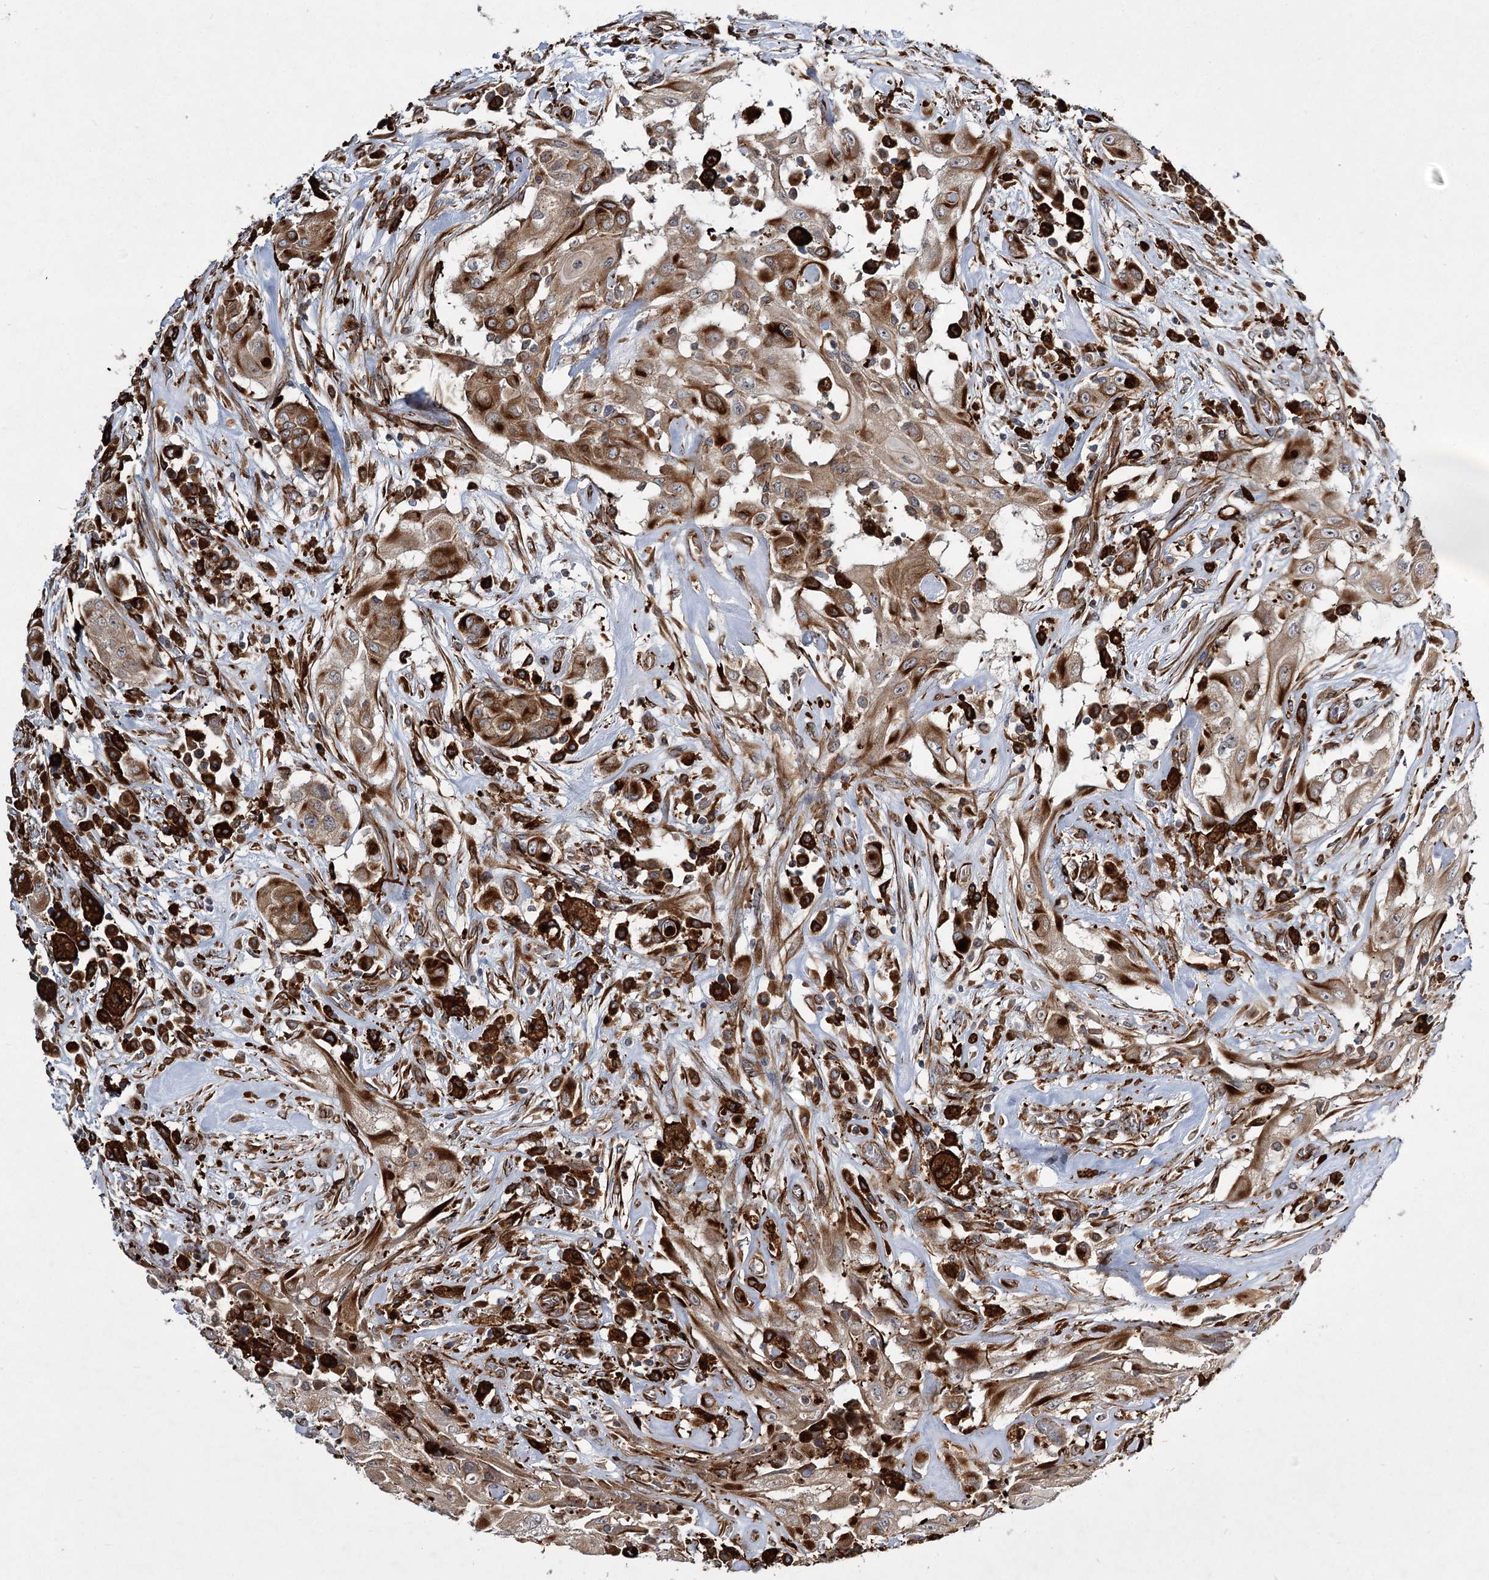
{"staining": {"intensity": "moderate", "quantity": ">75%", "location": "cytoplasmic/membranous"}, "tissue": "thyroid cancer", "cell_type": "Tumor cells", "image_type": "cancer", "snomed": [{"axis": "morphology", "description": "Papillary adenocarcinoma, NOS"}, {"axis": "topography", "description": "Thyroid gland"}], "caption": "Thyroid papillary adenocarcinoma tissue reveals moderate cytoplasmic/membranous positivity in approximately >75% of tumor cells, visualized by immunohistochemistry. (IHC, brightfield microscopy, high magnification).", "gene": "DPEP2", "patient": {"sex": "female", "age": 59}}